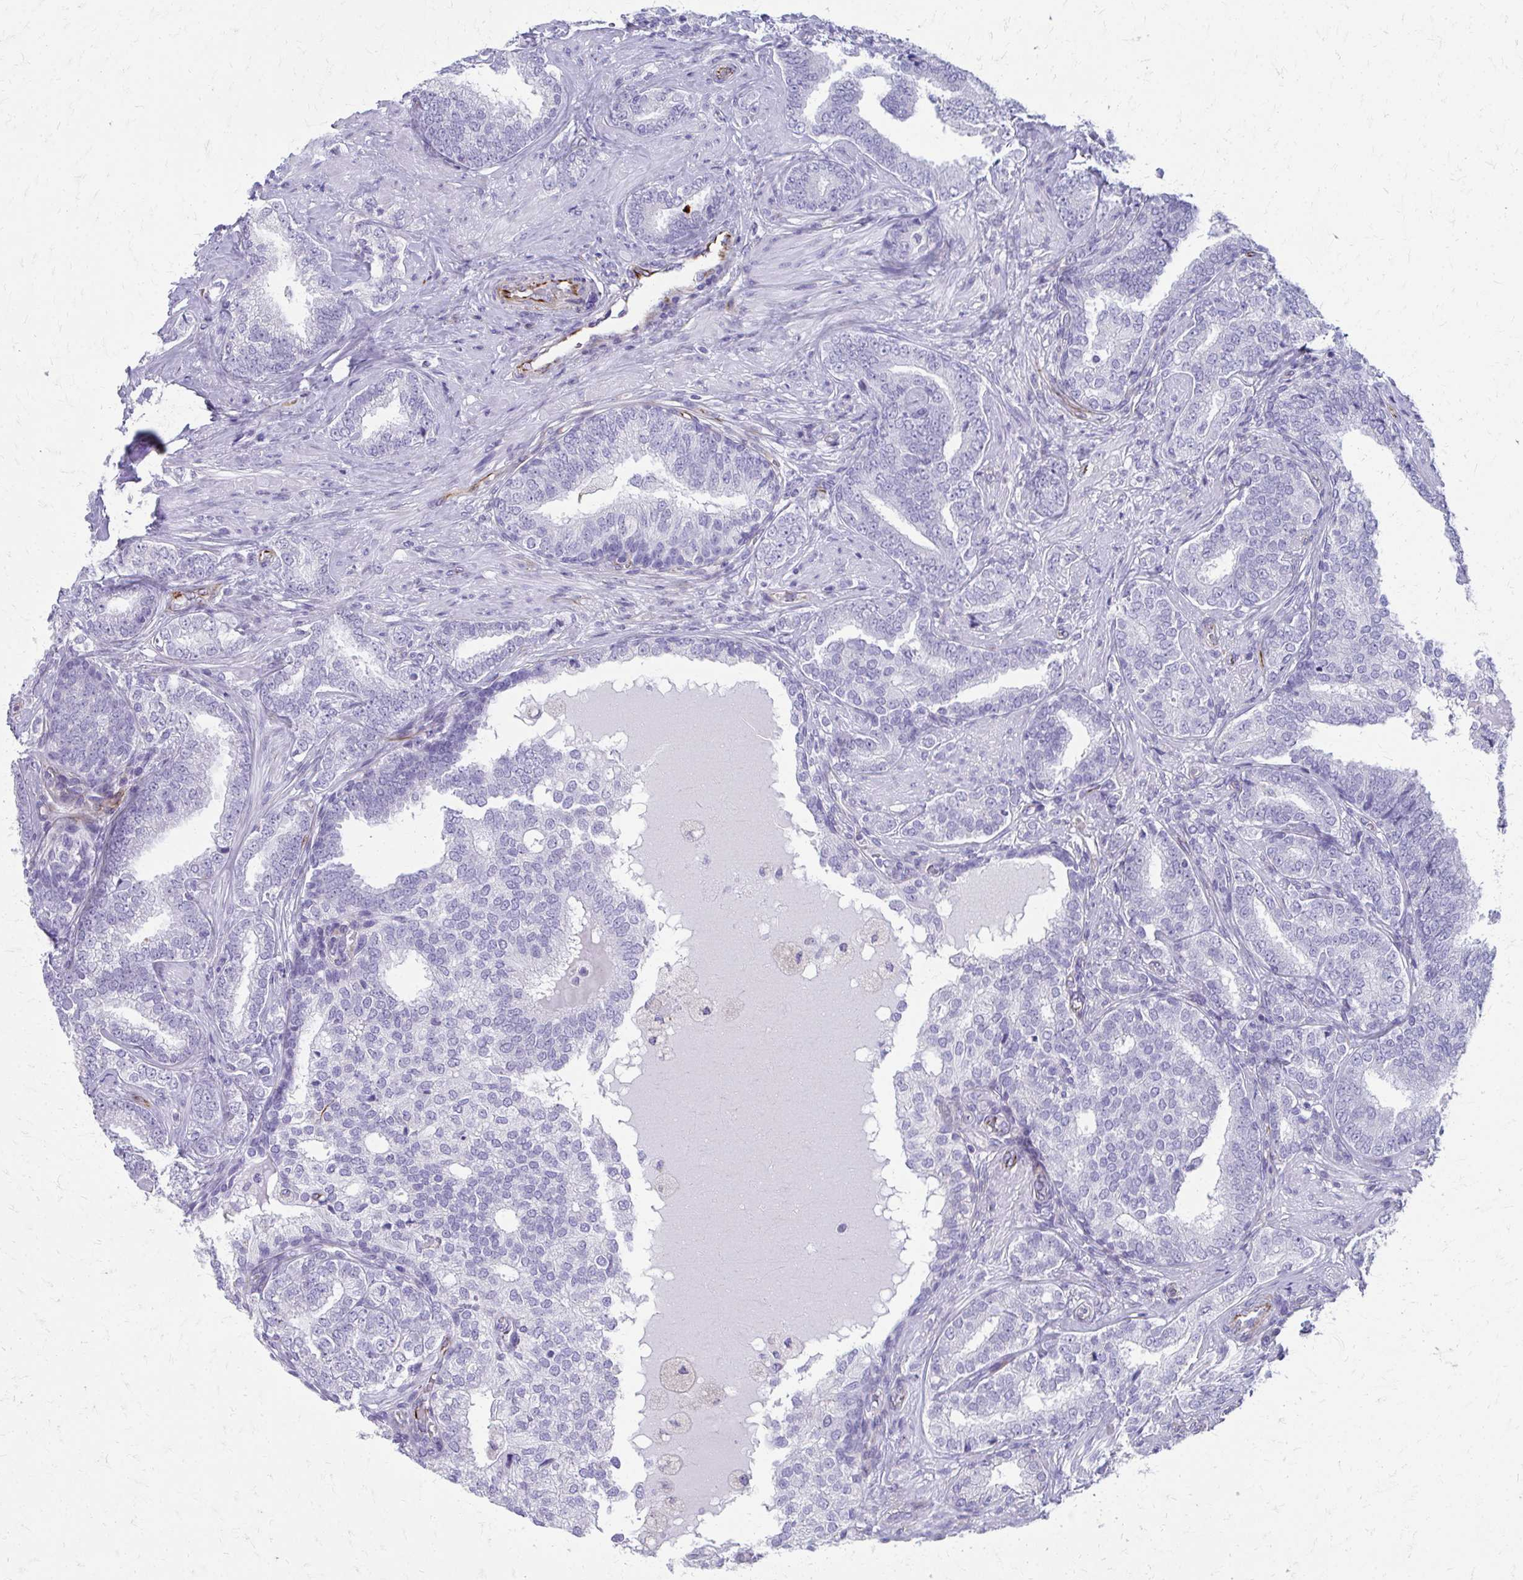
{"staining": {"intensity": "negative", "quantity": "none", "location": "none"}, "tissue": "prostate cancer", "cell_type": "Tumor cells", "image_type": "cancer", "snomed": [{"axis": "morphology", "description": "Adenocarcinoma, High grade"}, {"axis": "topography", "description": "Prostate"}], "caption": "A photomicrograph of prostate cancer (high-grade adenocarcinoma) stained for a protein shows no brown staining in tumor cells.", "gene": "TRIM6", "patient": {"sex": "male", "age": 72}}